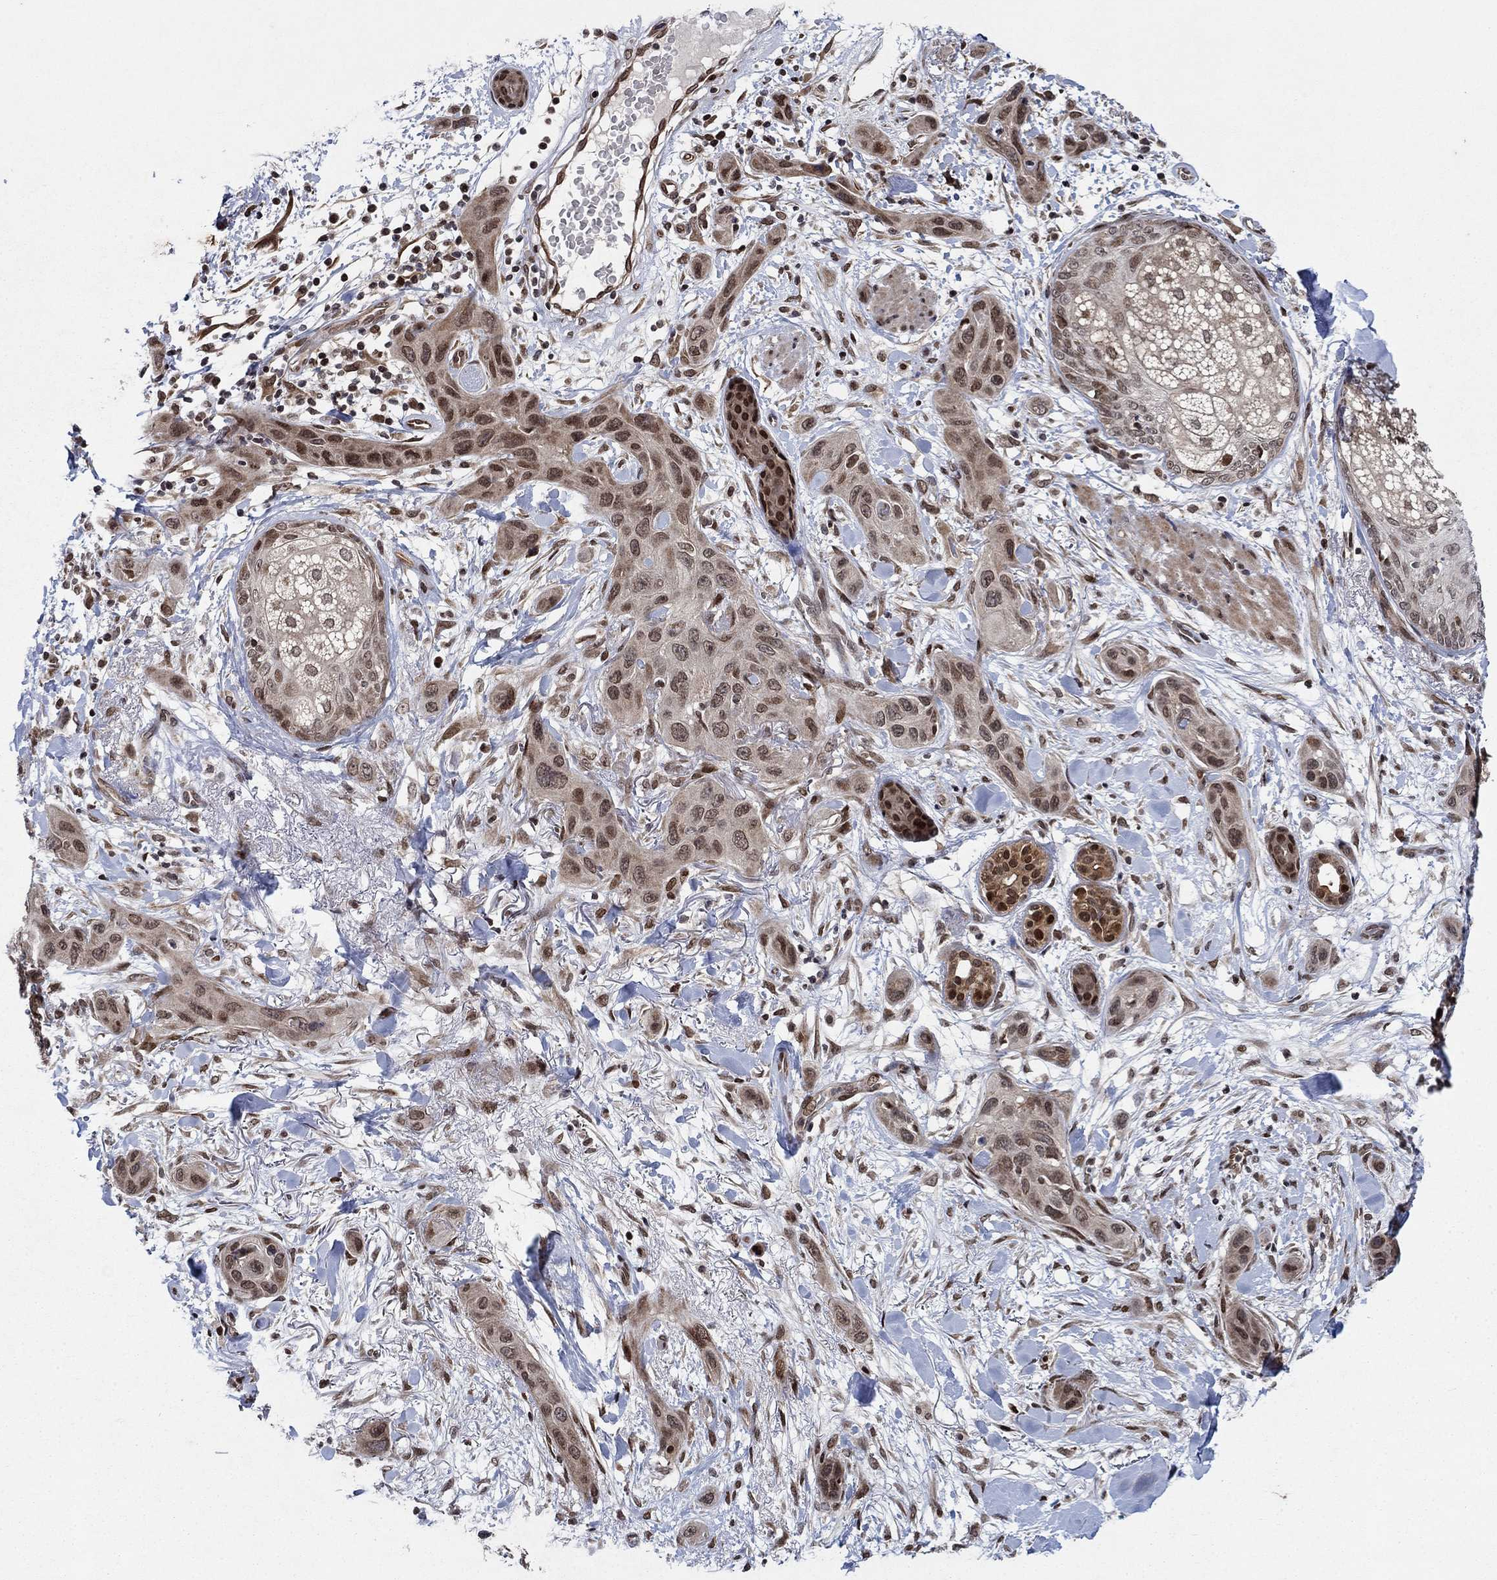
{"staining": {"intensity": "strong", "quantity": "<25%", "location": "nuclear"}, "tissue": "skin cancer", "cell_type": "Tumor cells", "image_type": "cancer", "snomed": [{"axis": "morphology", "description": "Squamous cell carcinoma, NOS"}, {"axis": "topography", "description": "Skin"}], "caption": "This is a micrograph of immunohistochemistry staining of squamous cell carcinoma (skin), which shows strong positivity in the nuclear of tumor cells.", "gene": "PRICKLE4", "patient": {"sex": "male", "age": 78}}